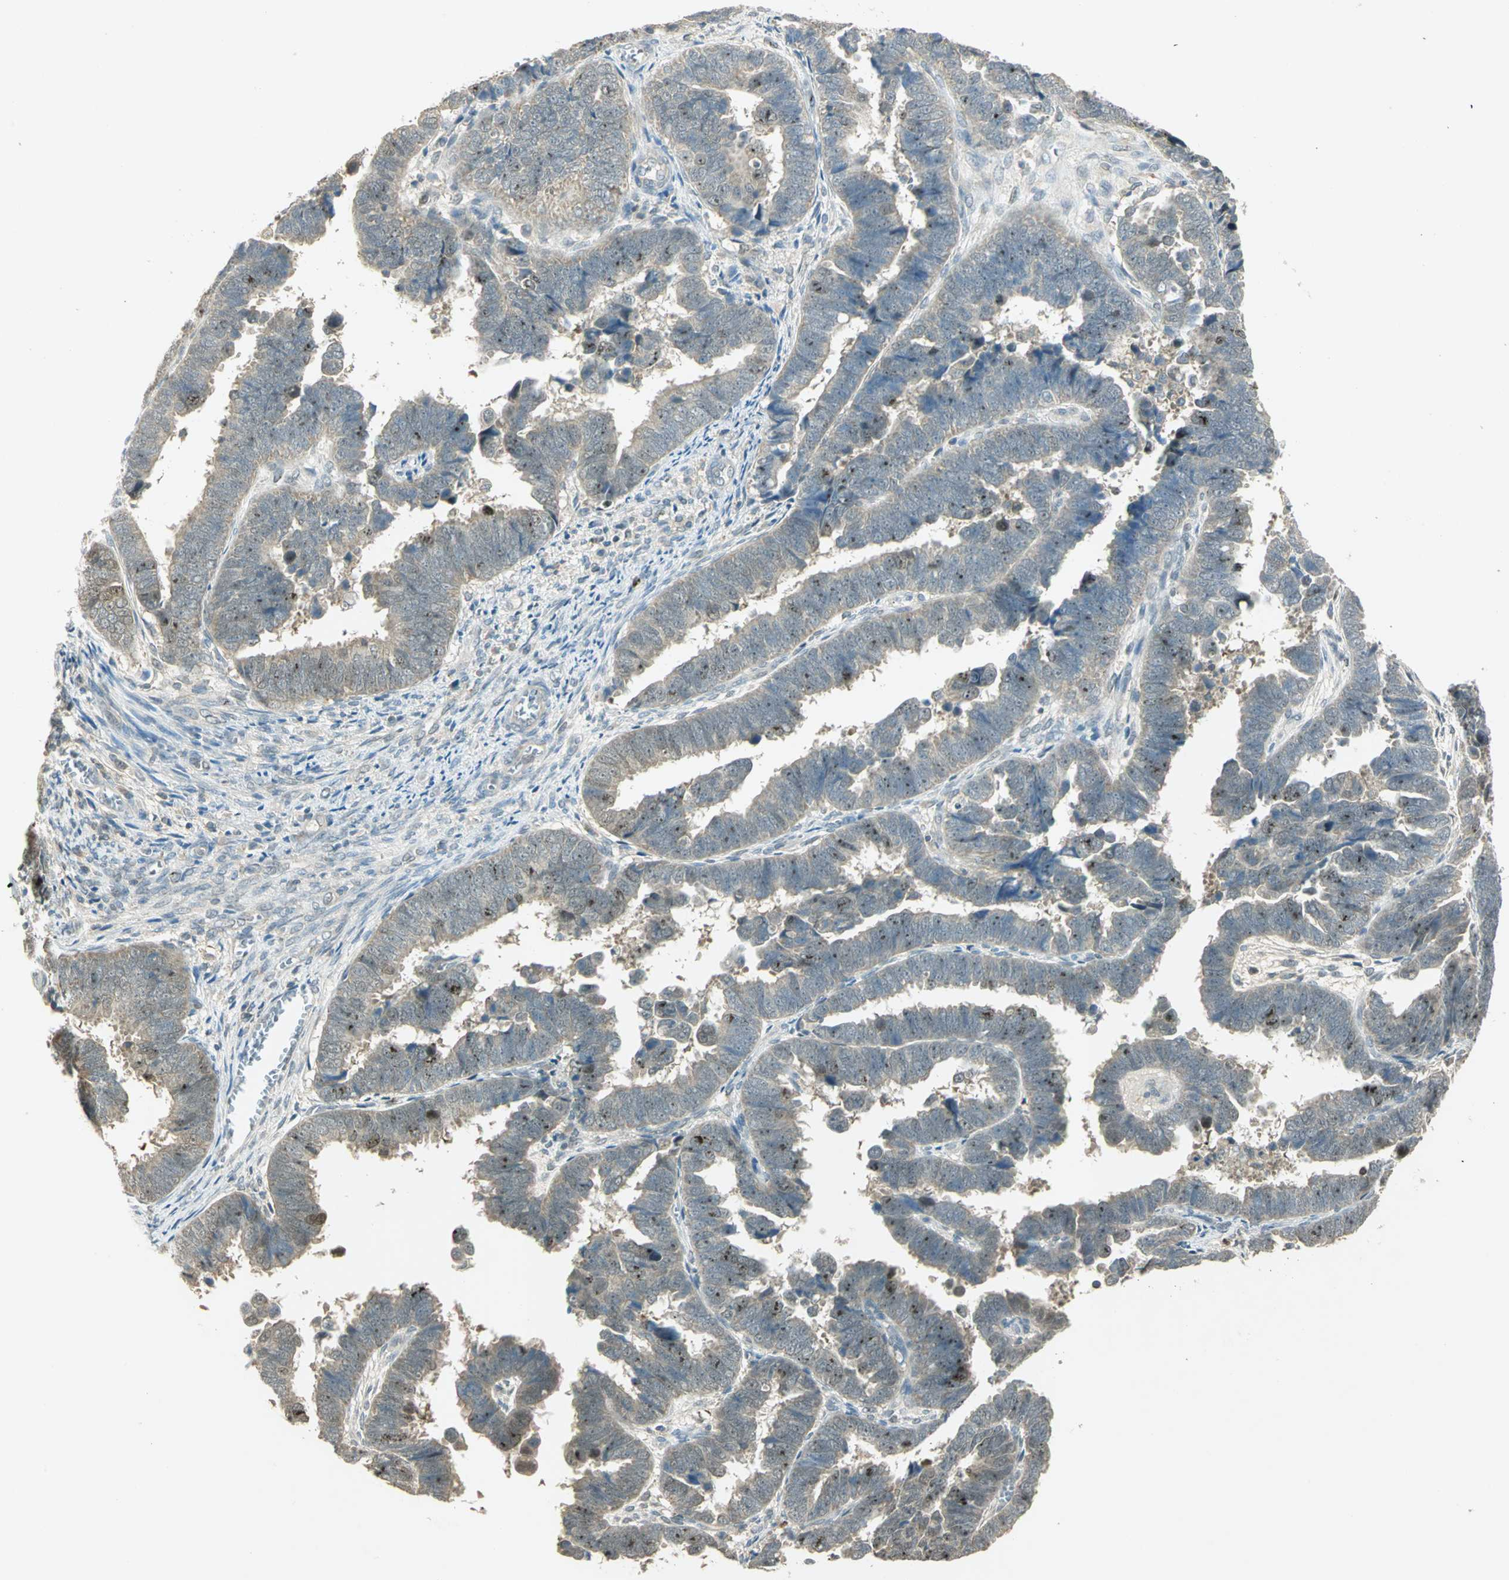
{"staining": {"intensity": "moderate", "quantity": "<25%", "location": "nuclear"}, "tissue": "endometrial cancer", "cell_type": "Tumor cells", "image_type": "cancer", "snomed": [{"axis": "morphology", "description": "Adenocarcinoma, NOS"}, {"axis": "topography", "description": "Endometrium"}], "caption": "Protein staining of endometrial cancer tissue reveals moderate nuclear staining in approximately <25% of tumor cells.", "gene": "BIRC2", "patient": {"sex": "female", "age": 75}}